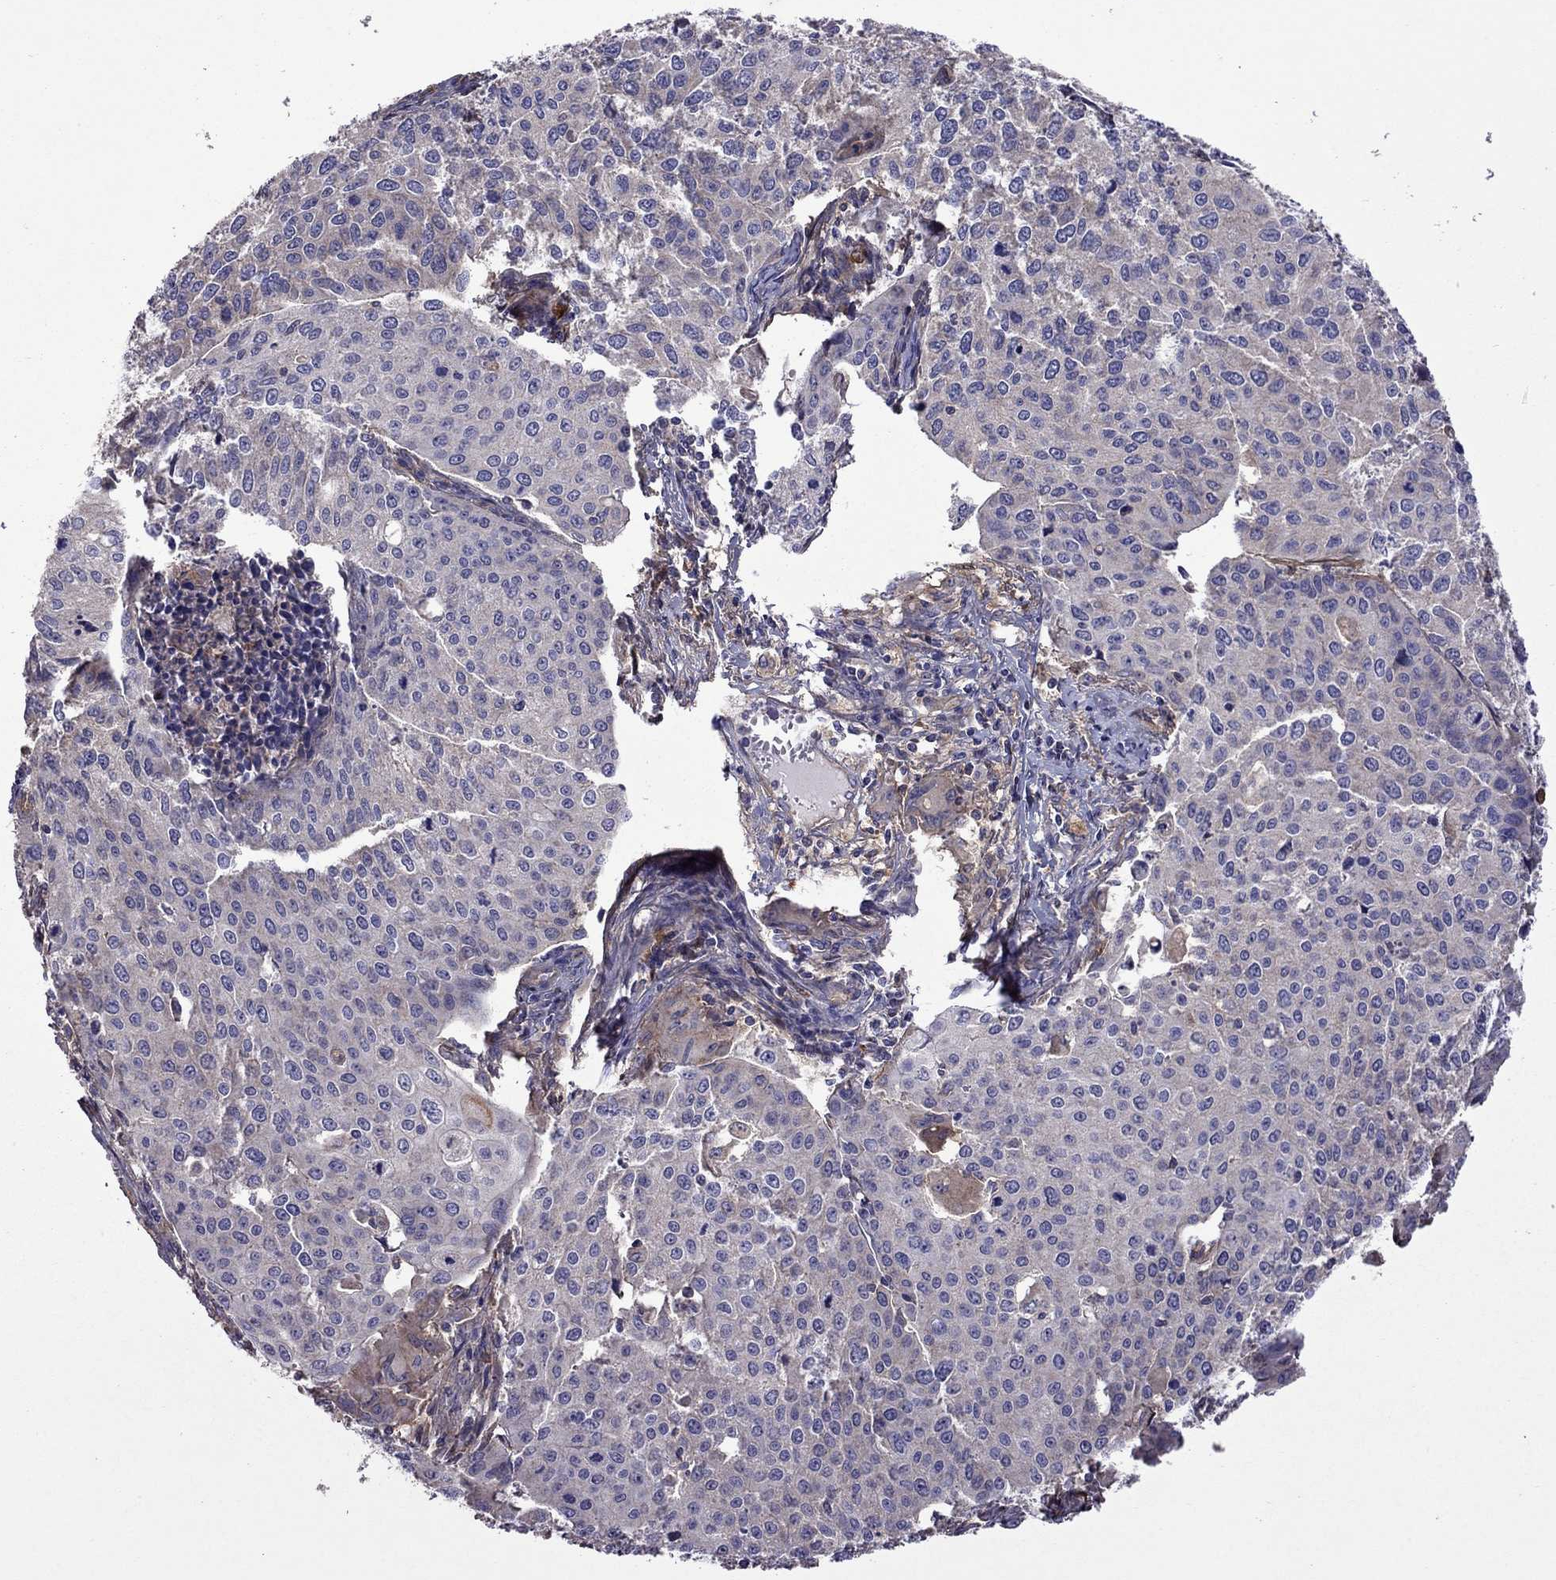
{"staining": {"intensity": "negative", "quantity": "none", "location": "none"}, "tissue": "cervical cancer", "cell_type": "Tumor cells", "image_type": "cancer", "snomed": [{"axis": "morphology", "description": "Squamous cell carcinoma, NOS"}, {"axis": "topography", "description": "Cervix"}], "caption": "An immunohistochemistry micrograph of cervical cancer (squamous cell carcinoma) is shown. There is no staining in tumor cells of cervical cancer (squamous cell carcinoma).", "gene": "ITGB1", "patient": {"sex": "female", "age": 38}}